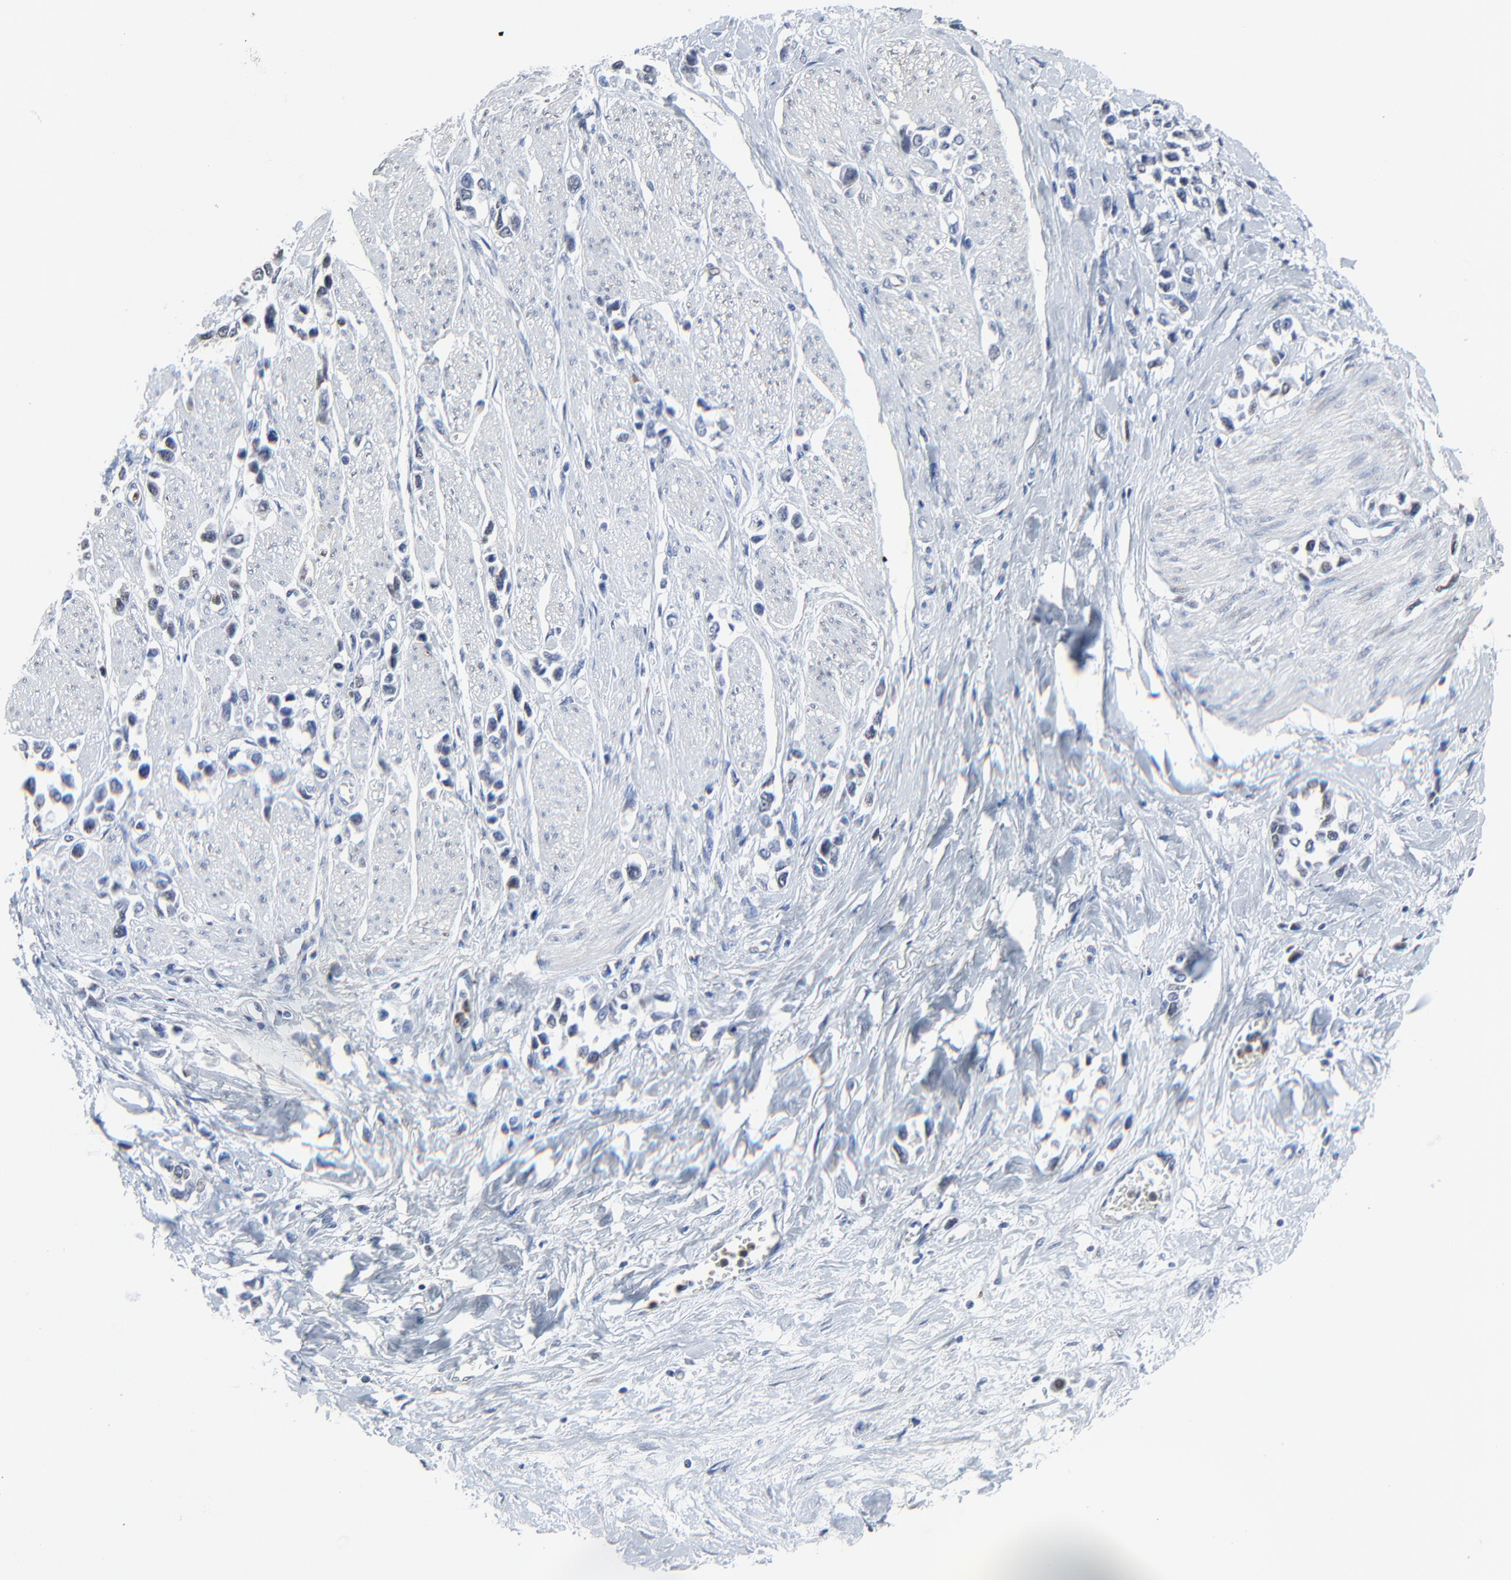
{"staining": {"intensity": "negative", "quantity": "none", "location": "none"}, "tissue": "stomach cancer", "cell_type": "Tumor cells", "image_type": "cancer", "snomed": [{"axis": "morphology", "description": "Adenocarcinoma, NOS"}, {"axis": "topography", "description": "Stomach, upper"}], "caption": "Immunohistochemical staining of stomach adenocarcinoma exhibits no significant positivity in tumor cells.", "gene": "BIRC3", "patient": {"sex": "male", "age": 76}}